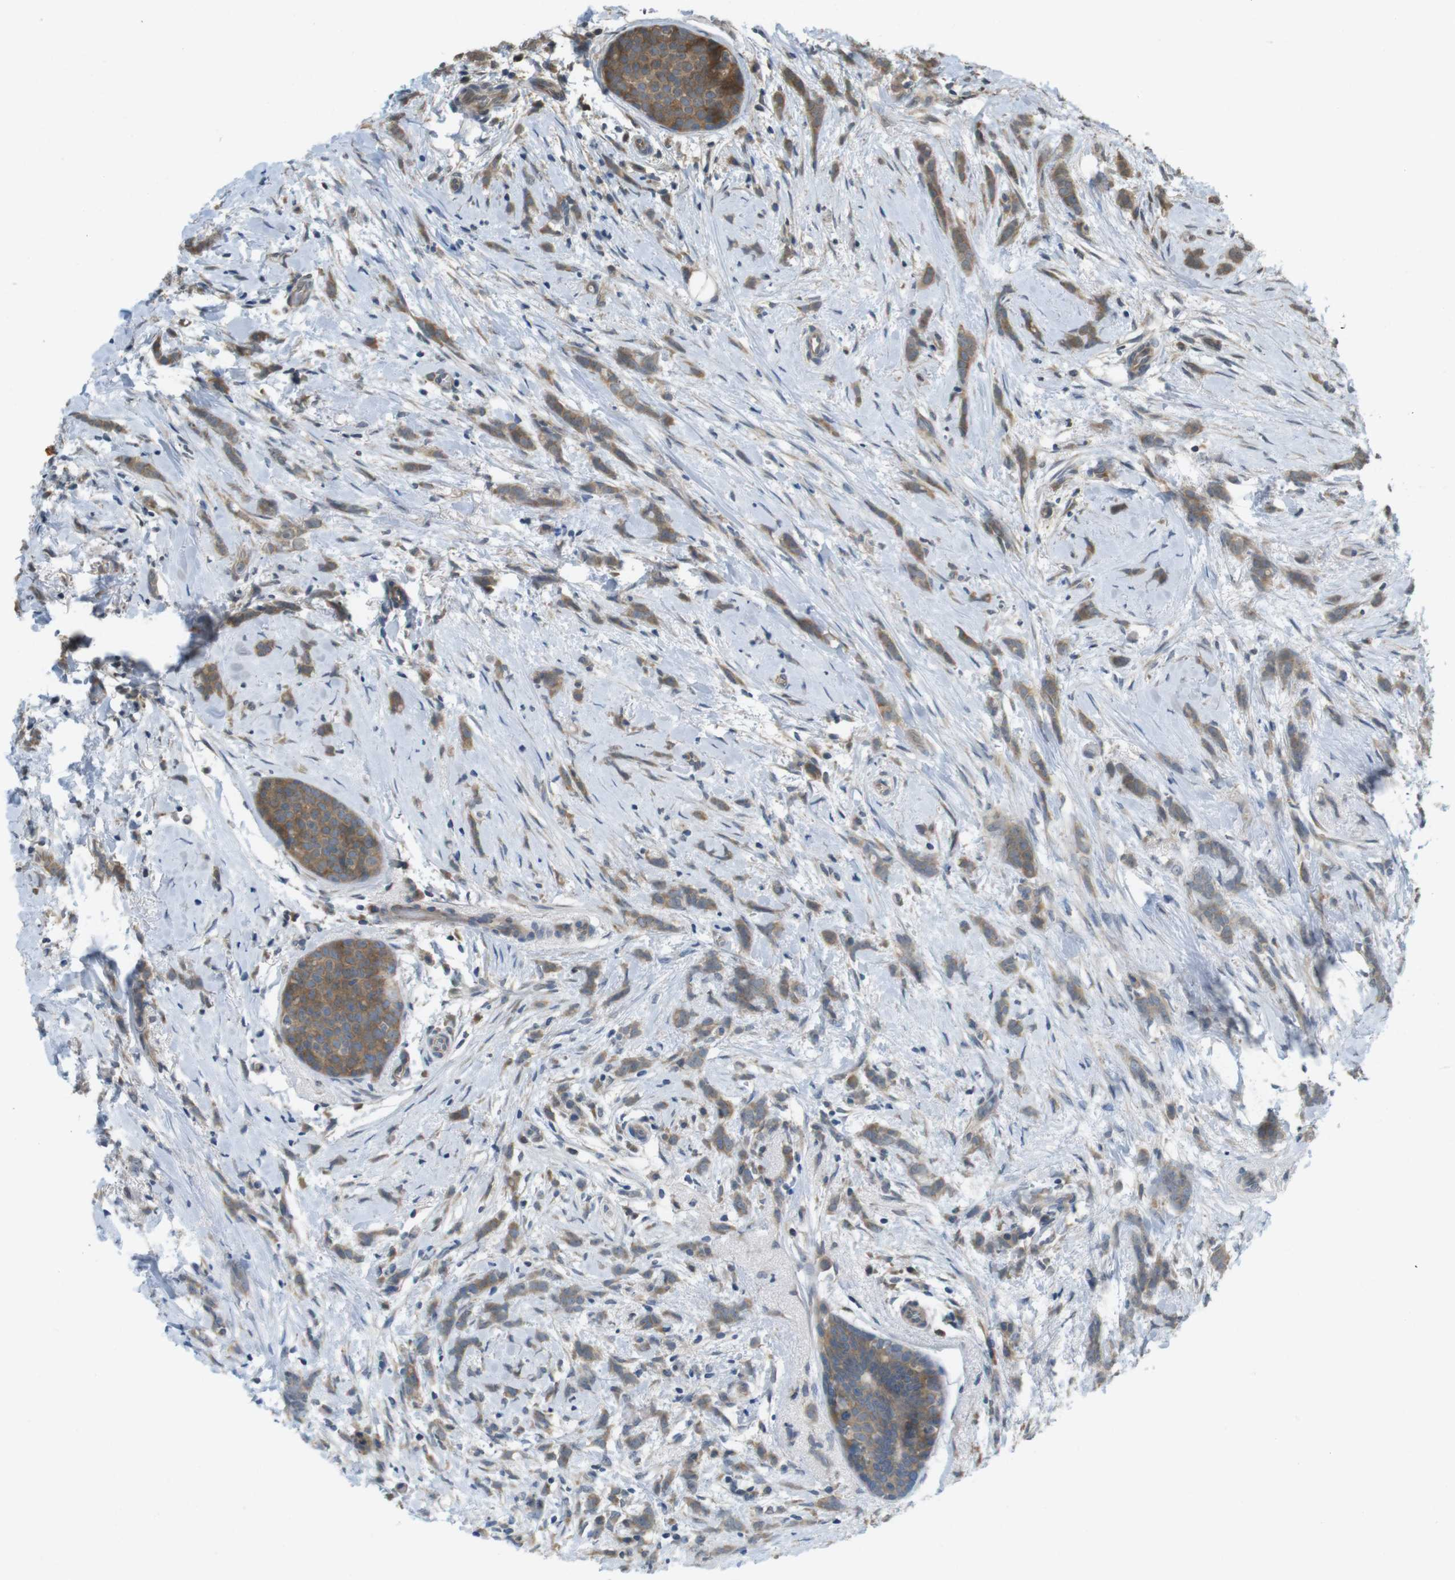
{"staining": {"intensity": "moderate", "quantity": ">75%", "location": "cytoplasmic/membranous"}, "tissue": "breast cancer", "cell_type": "Tumor cells", "image_type": "cancer", "snomed": [{"axis": "morphology", "description": "Lobular carcinoma, in situ"}, {"axis": "morphology", "description": "Lobular carcinoma"}, {"axis": "topography", "description": "Breast"}], "caption": "Moderate cytoplasmic/membranous expression is identified in approximately >75% of tumor cells in breast lobular carcinoma. The protein is shown in brown color, while the nuclei are stained blue.", "gene": "RNF130", "patient": {"sex": "female", "age": 41}}